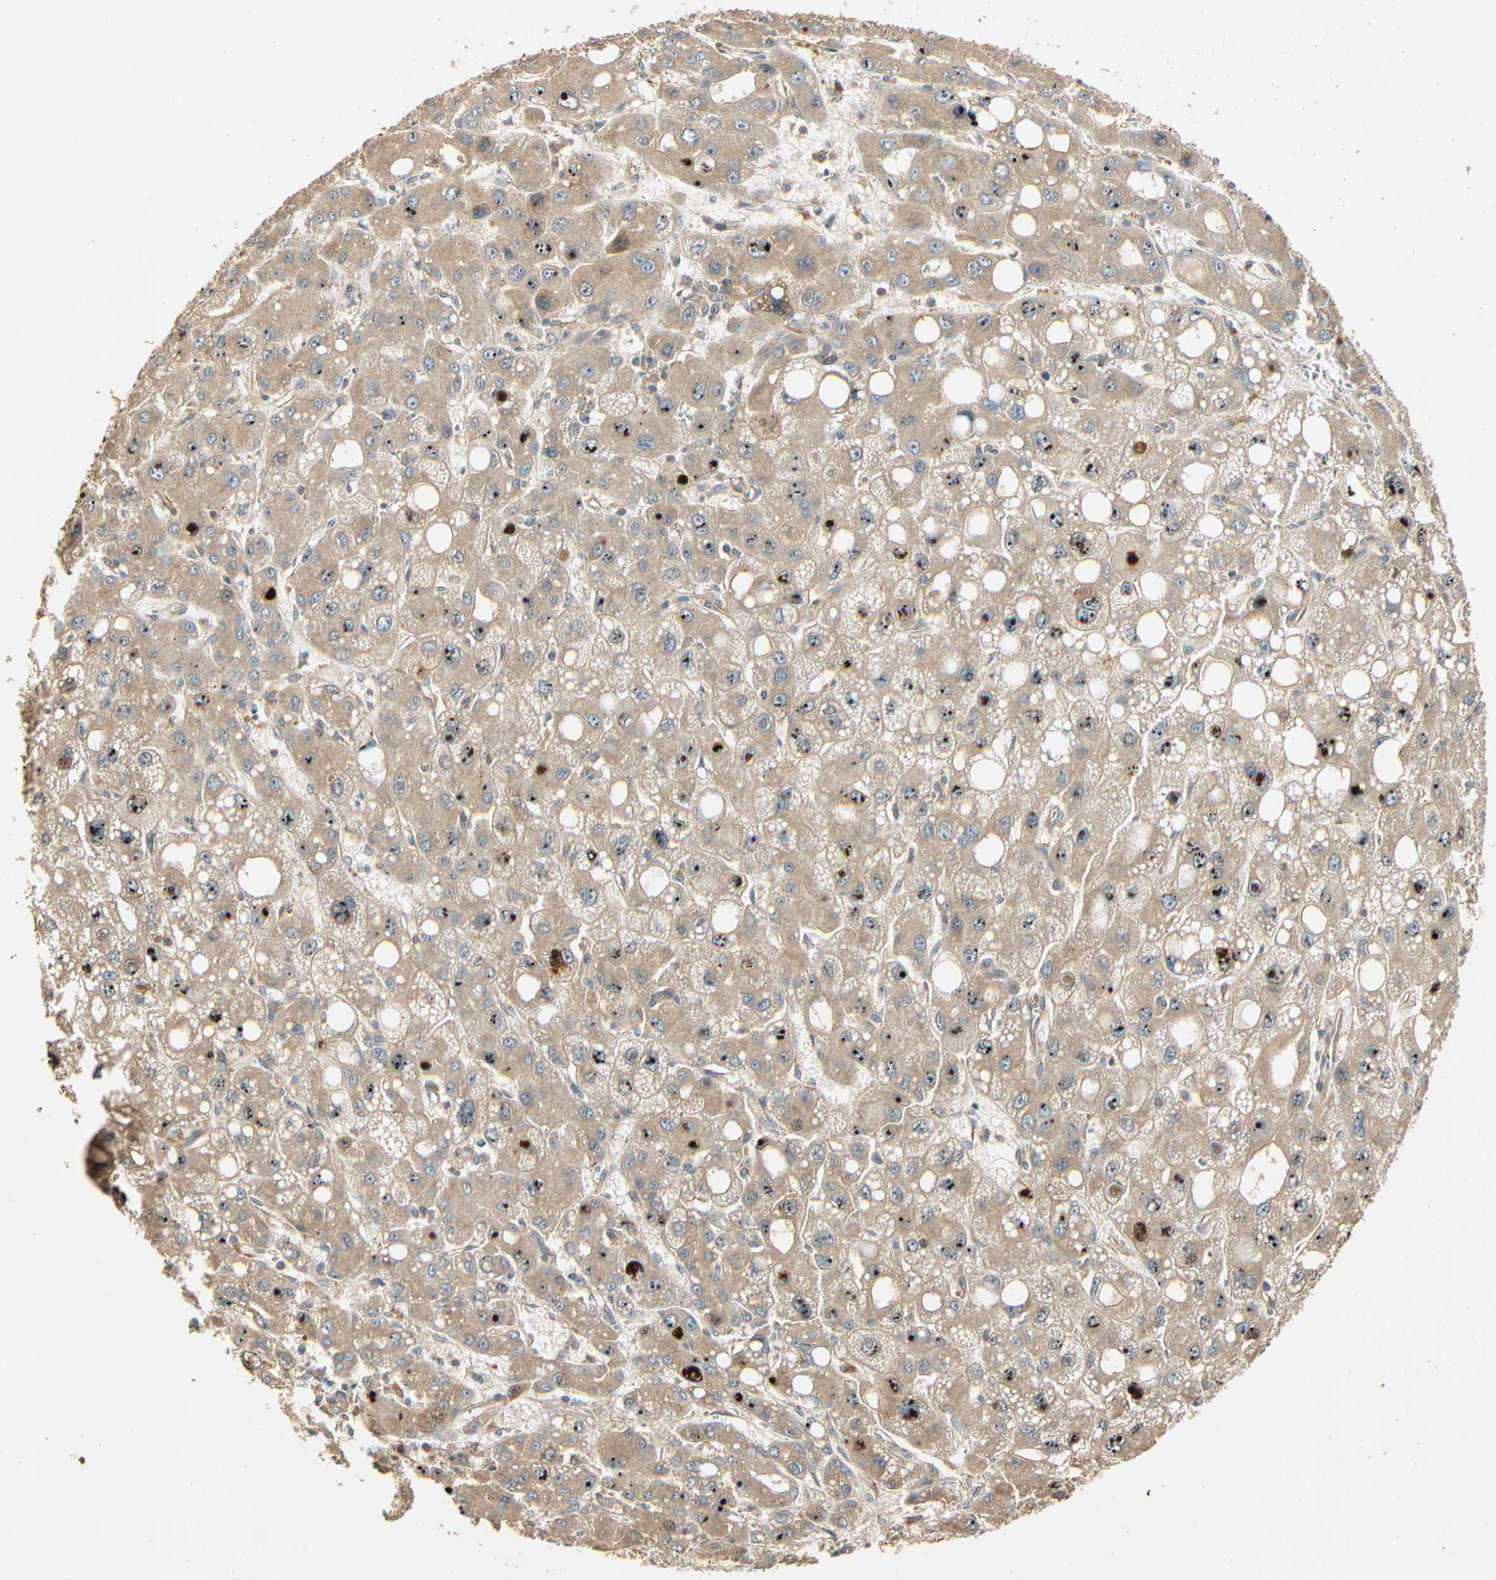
{"staining": {"intensity": "strong", "quantity": ">75%", "location": "cytoplasmic/membranous,nuclear"}, "tissue": "liver cancer", "cell_type": "Tumor cells", "image_type": "cancer", "snomed": [{"axis": "morphology", "description": "Carcinoma, Hepatocellular, NOS"}, {"axis": "topography", "description": "Liver"}], "caption": "Immunohistochemistry histopathology image of neoplastic tissue: hepatocellular carcinoma (liver) stained using immunohistochemistry (IHC) demonstrates high levels of strong protein expression localized specifically in the cytoplasmic/membranous and nuclear of tumor cells, appearing as a cytoplasmic/membranous and nuclear brown color.", "gene": "GALK1", "patient": {"sex": "male", "age": 55}}